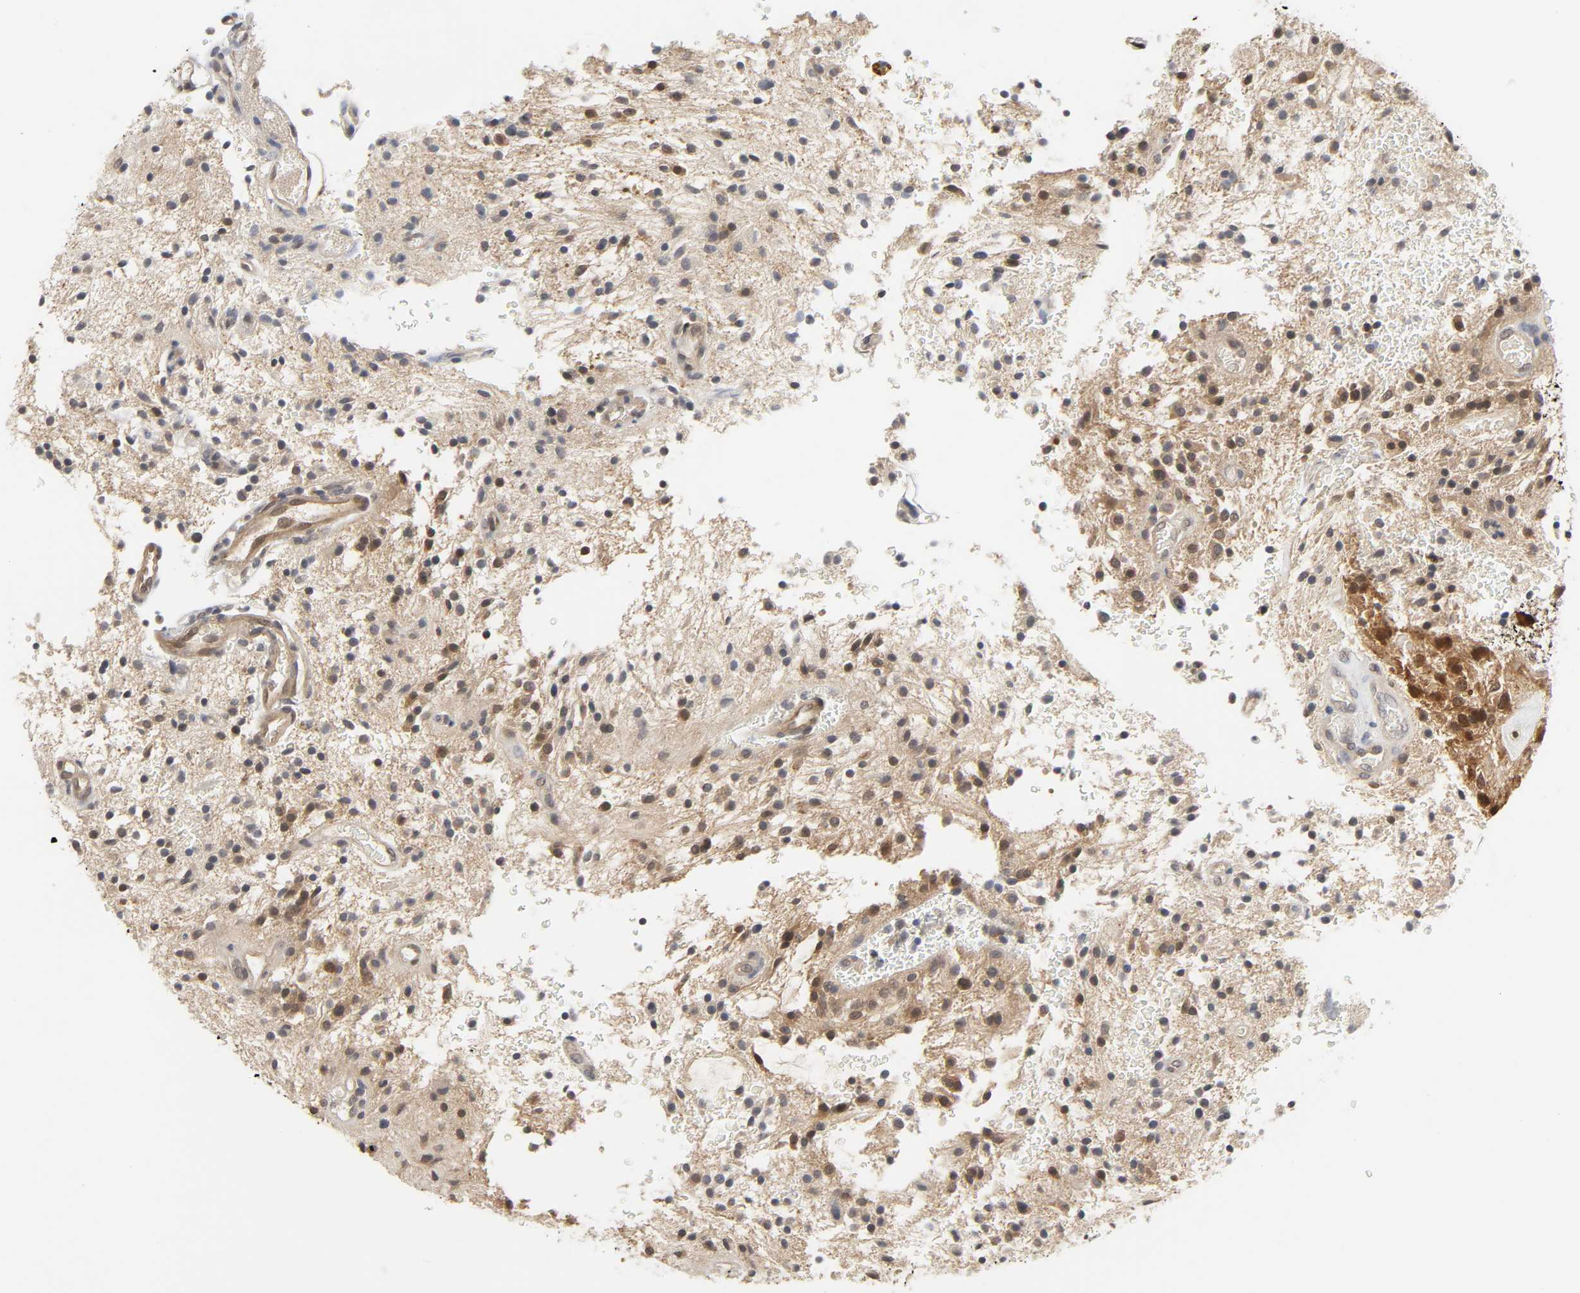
{"staining": {"intensity": "moderate", "quantity": "25%-75%", "location": "cytoplasmic/membranous,nuclear"}, "tissue": "glioma", "cell_type": "Tumor cells", "image_type": "cancer", "snomed": [{"axis": "morphology", "description": "Glioma, malignant, NOS"}, {"axis": "topography", "description": "Cerebellum"}], "caption": "High-power microscopy captured an immunohistochemistry image of malignant glioma, revealing moderate cytoplasmic/membranous and nuclear staining in about 25%-75% of tumor cells.", "gene": "MIF", "patient": {"sex": "female", "age": 10}}